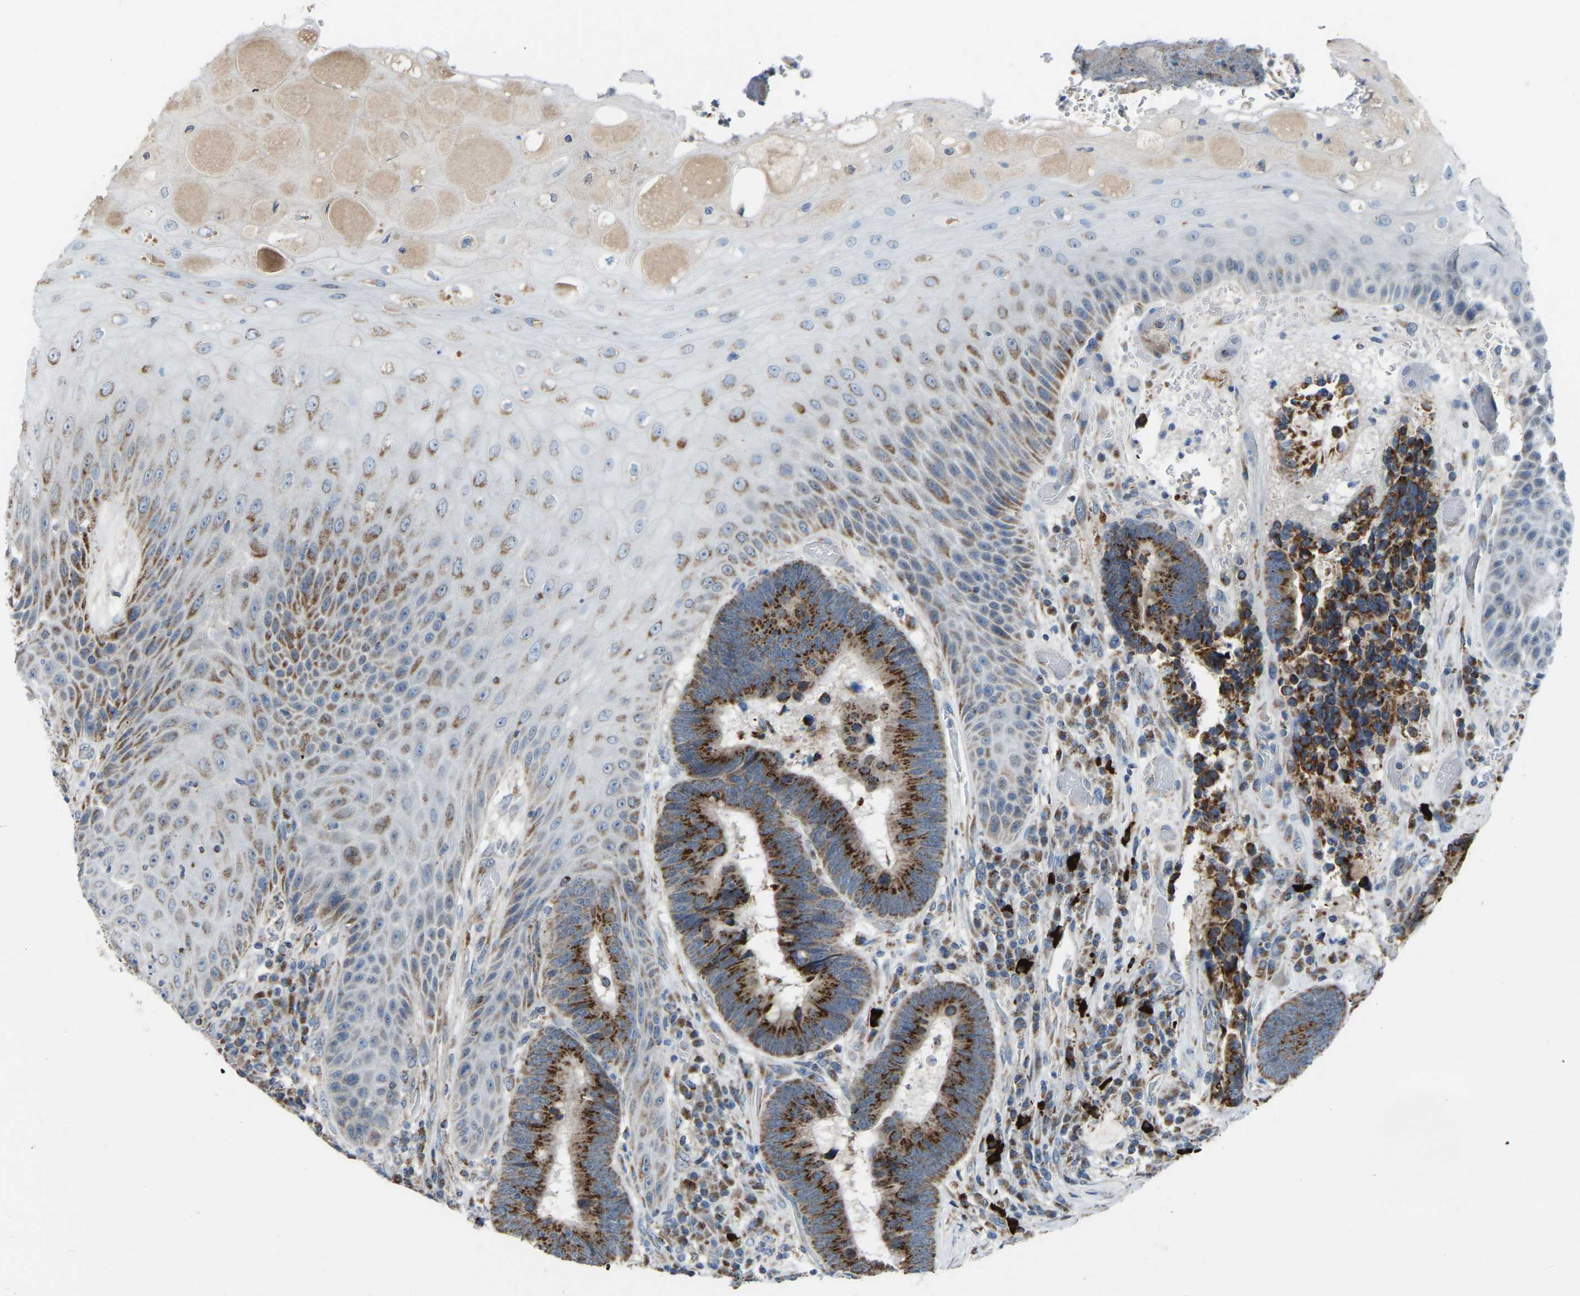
{"staining": {"intensity": "strong", "quantity": ">75%", "location": "cytoplasmic/membranous"}, "tissue": "colorectal cancer", "cell_type": "Tumor cells", "image_type": "cancer", "snomed": [{"axis": "morphology", "description": "Adenocarcinoma, NOS"}, {"axis": "topography", "description": "Rectum"}, {"axis": "topography", "description": "Anal"}], "caption": "This photomicrograph shows immunohistochemistry staining of human colorectal cancer, with high strong cytoplasmic/membranous positivity in about >75% of tumor cells.", "gene": "CANT1", "patient": {"sex": "female", "age": 89}}